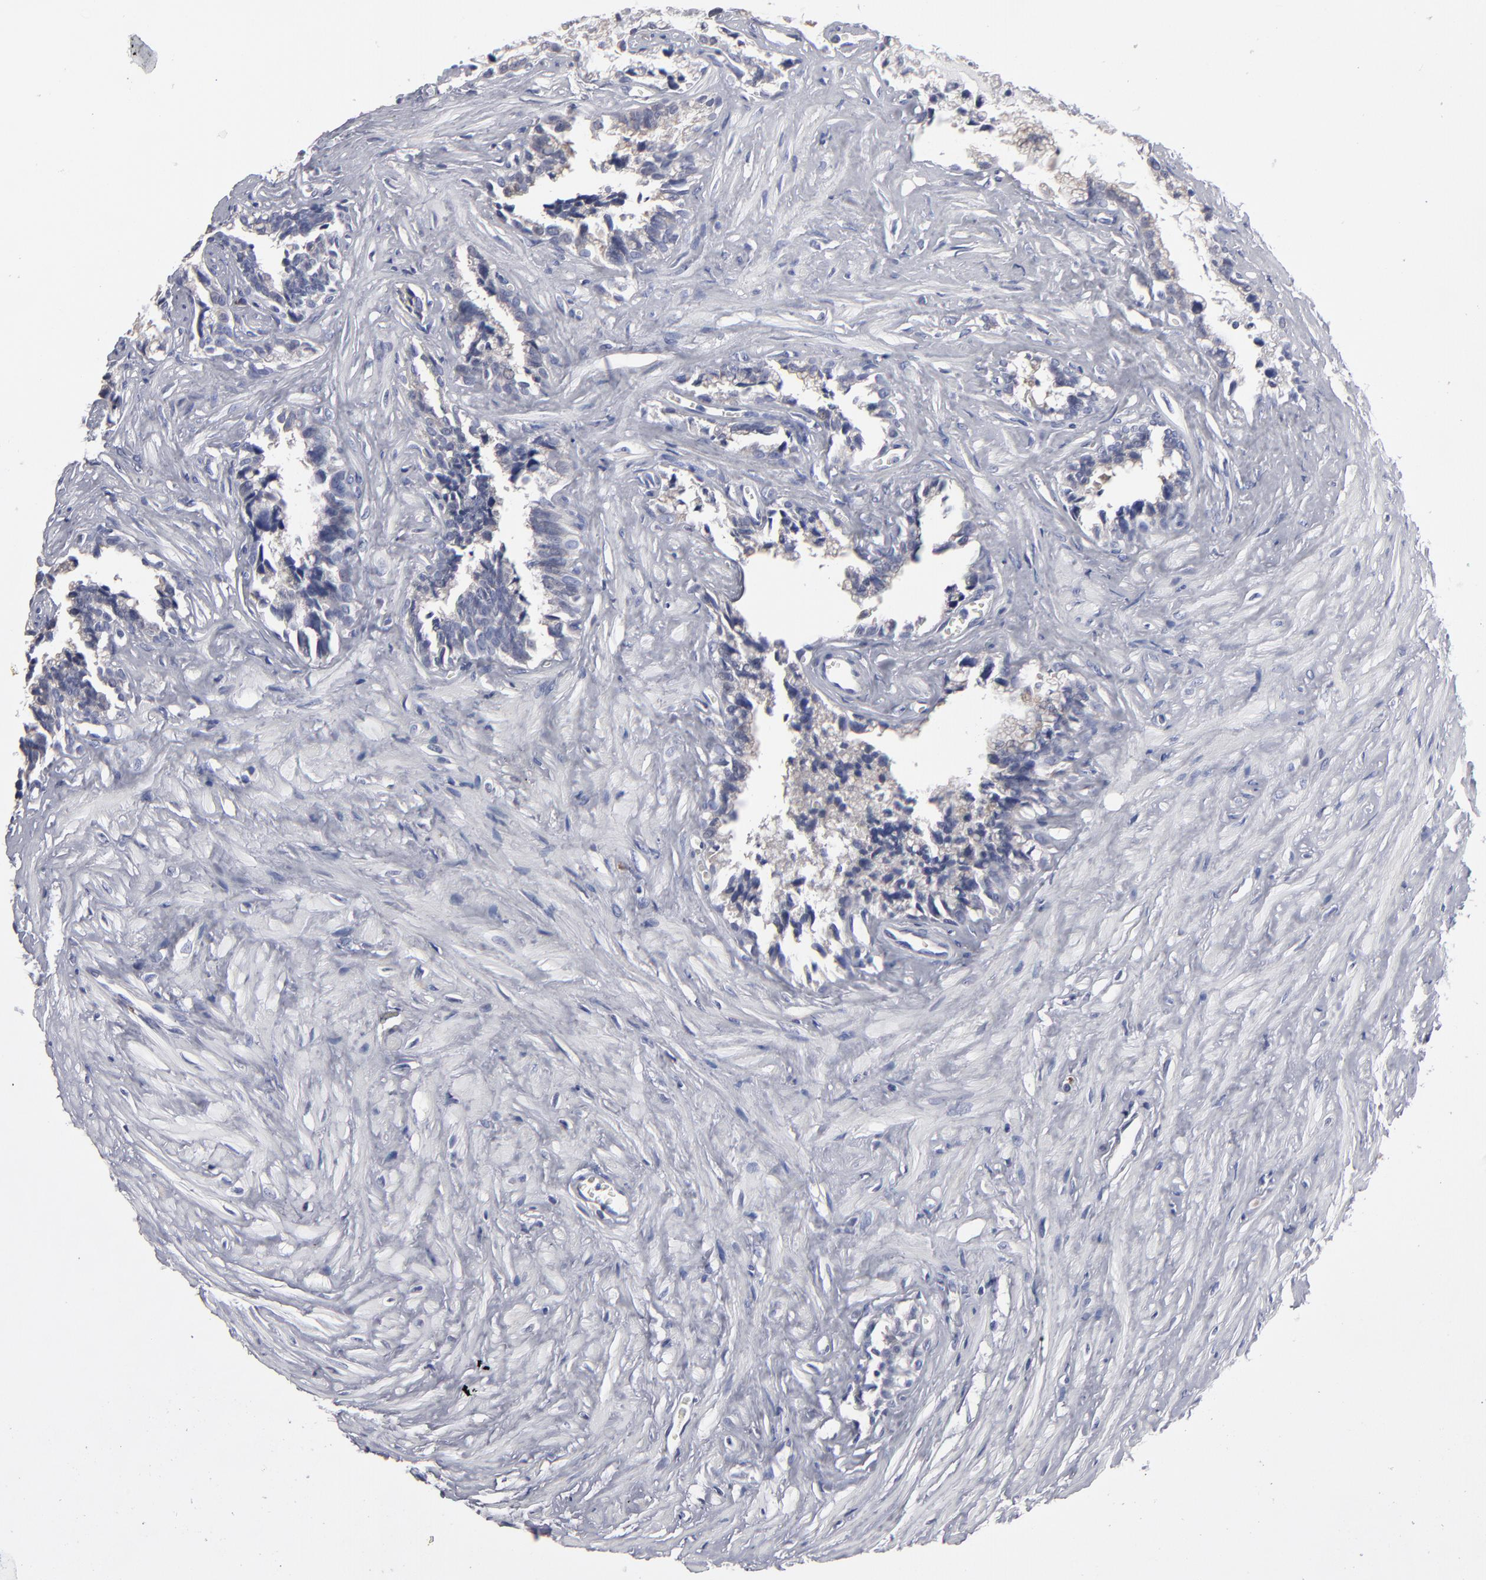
{"staining": {"intensity": "weak", "quantity": "<25%", "location": "cytoplasmic/membranous"}, "tissue": "seminal vesicle", "cell_type": "Glandular cells", "image_type": "normal", "snomed": [{"axis": "morphology", "description": "Normal tissue, NOS"}, {"axis": "topography", "description": "Seminal veicle"}], "caption": "Human seminal vesicle stained for a protein using IHC shows no positivity in glandular cells.", "gene": "CCDC80", "patient": {"sex": "male", "age": 60}}